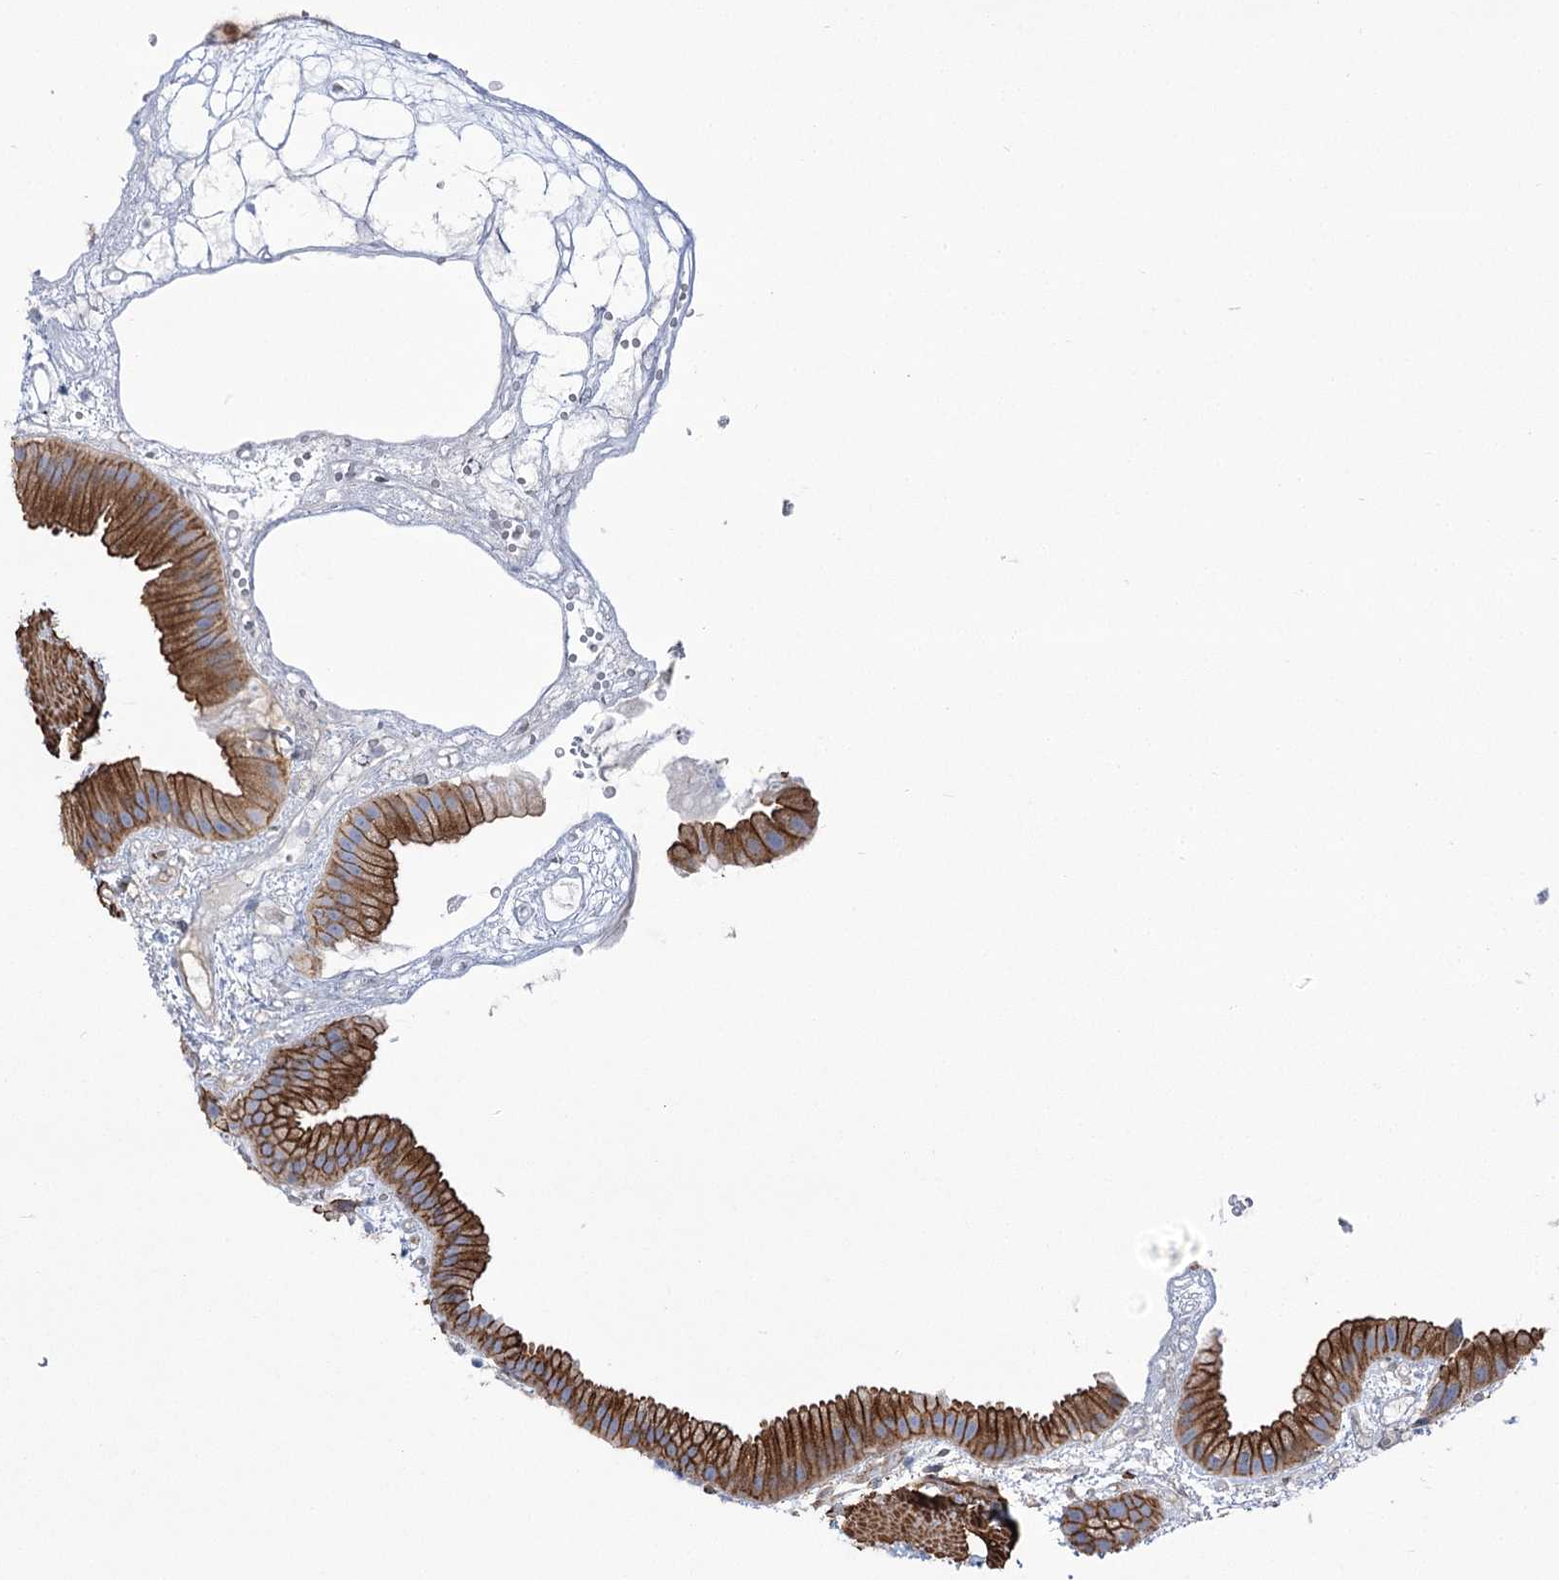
{"staining": {"intensity": "moderate", "quantity": ">75%", "location": "cytoplasmic/membranous"}, "tissue": "gallbladder", "cell_type": "Glandular cells", "image_type": "normal", "snomed": [{"axis": "morphology", "description": "Normal tissue, NOS"}, {"axis": "topography", "description": "Gallbladder"}], "caption": "High-magnification brightfield microscopy of benign gallbladder stained with DAB (3,3'-diaminobenzidine) (brown) and counterstained with hematoxylin (blue). glandular cells exhibit moderate cytoplasmic/membranous expression is identified in approximately>75% of cells. The protein is stained brown, and the nuclei are stained in blue (DAB IHC with brightfield microscopy, high magnification).", "gene": "PLEKHA5", "patient": {"sex": "female", "age": 64}}